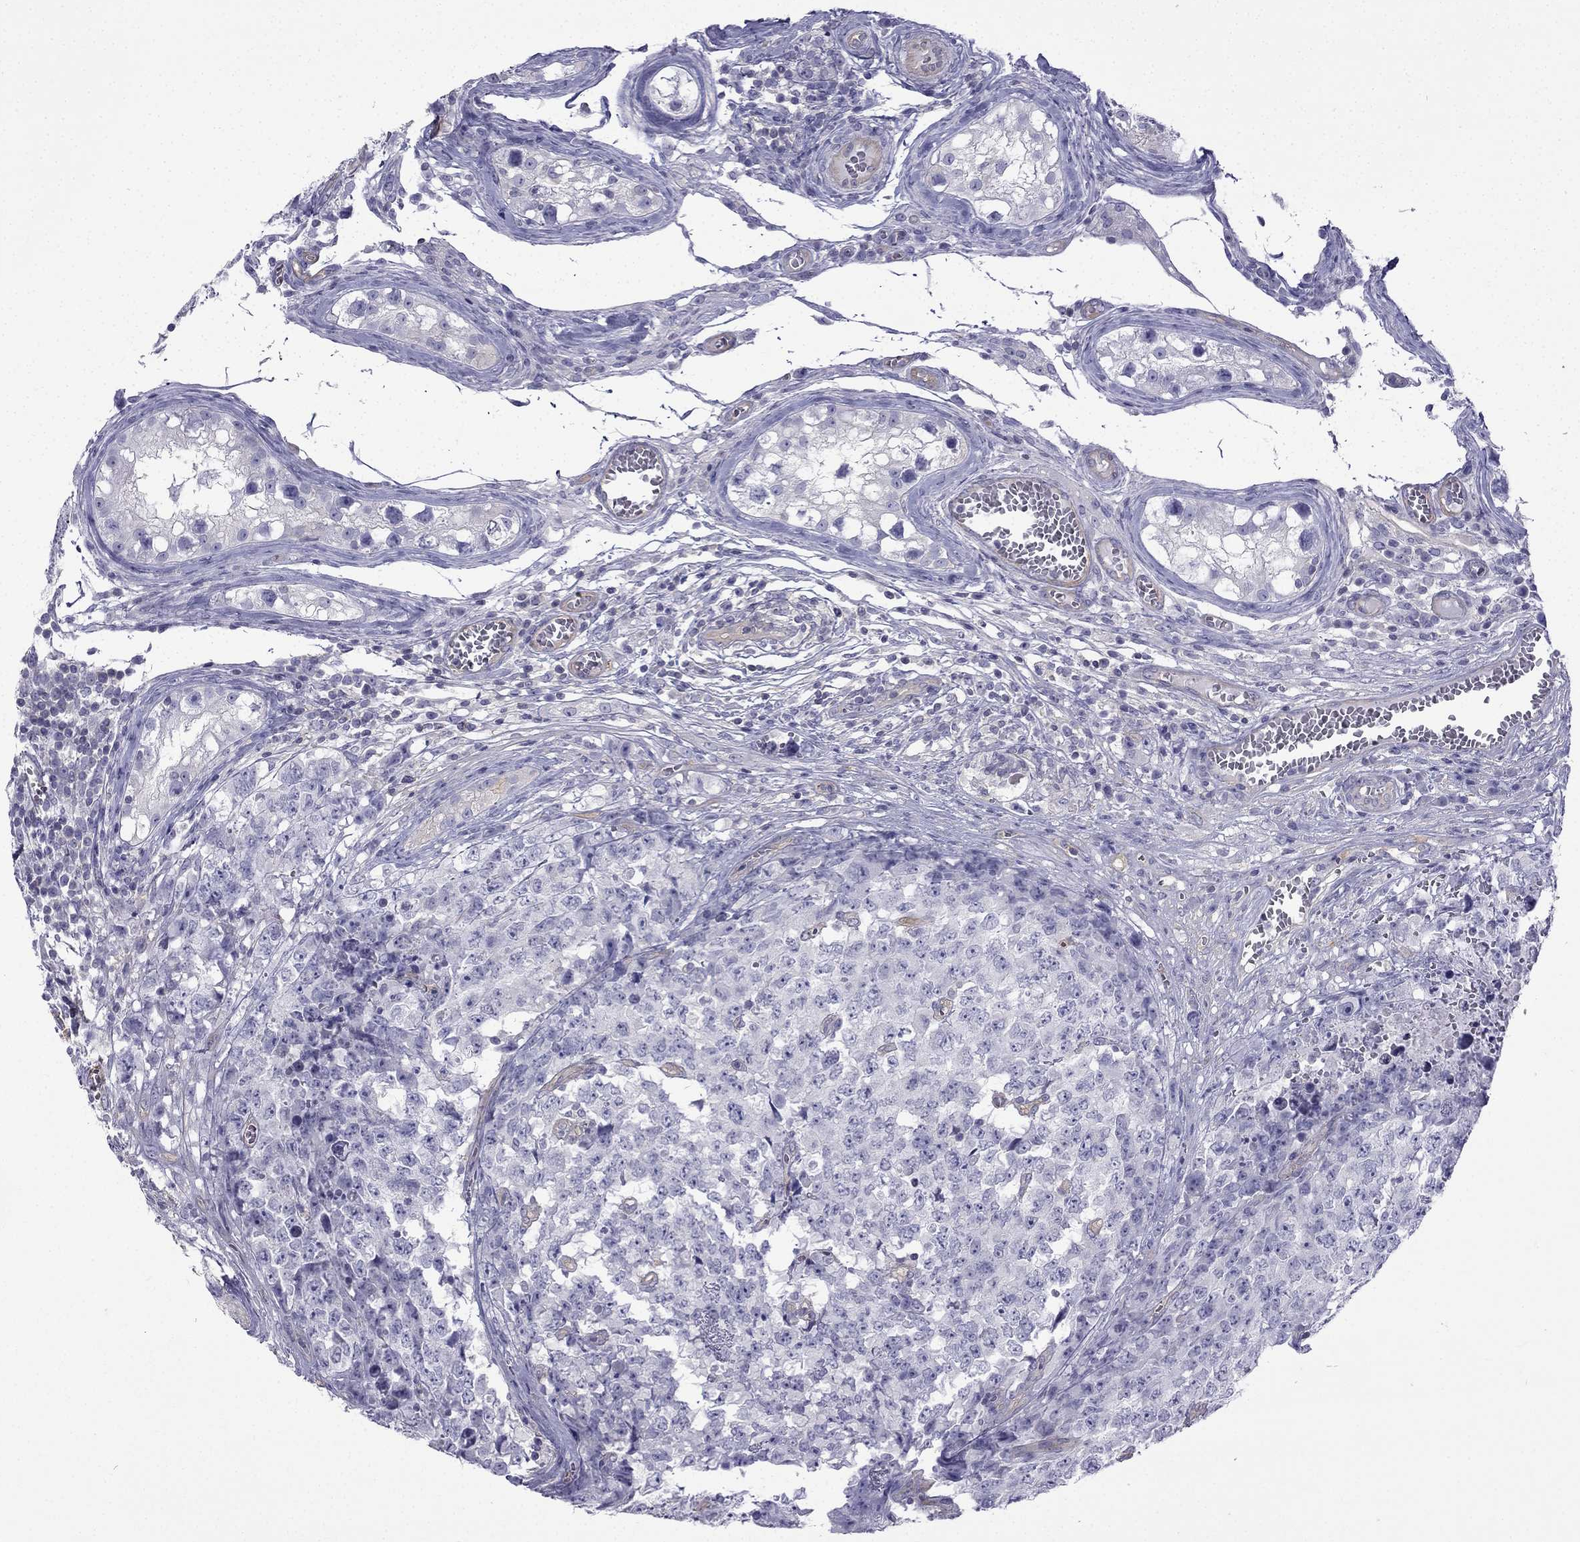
{"staining": {"intensity": "negative", "quantity": "none", "location": "none"}, "tissue": "testis cancer", "cell_type": "Tumor cells", "image_type": "cancer", "snomed": [{"axis": "morphology", "description": "Carcinoma, Embryonal, NOS"}, {"axis": "topography", "description": "Testis"}], "caption": "IHC of testis cancer exhibits no positivity in tumor cells. (Brightfield microscopy of DAB immunohistochemistry (IHC) at high magnification).", "gene": "GJA8", "patient": {"sex": "male", "age": 23}}